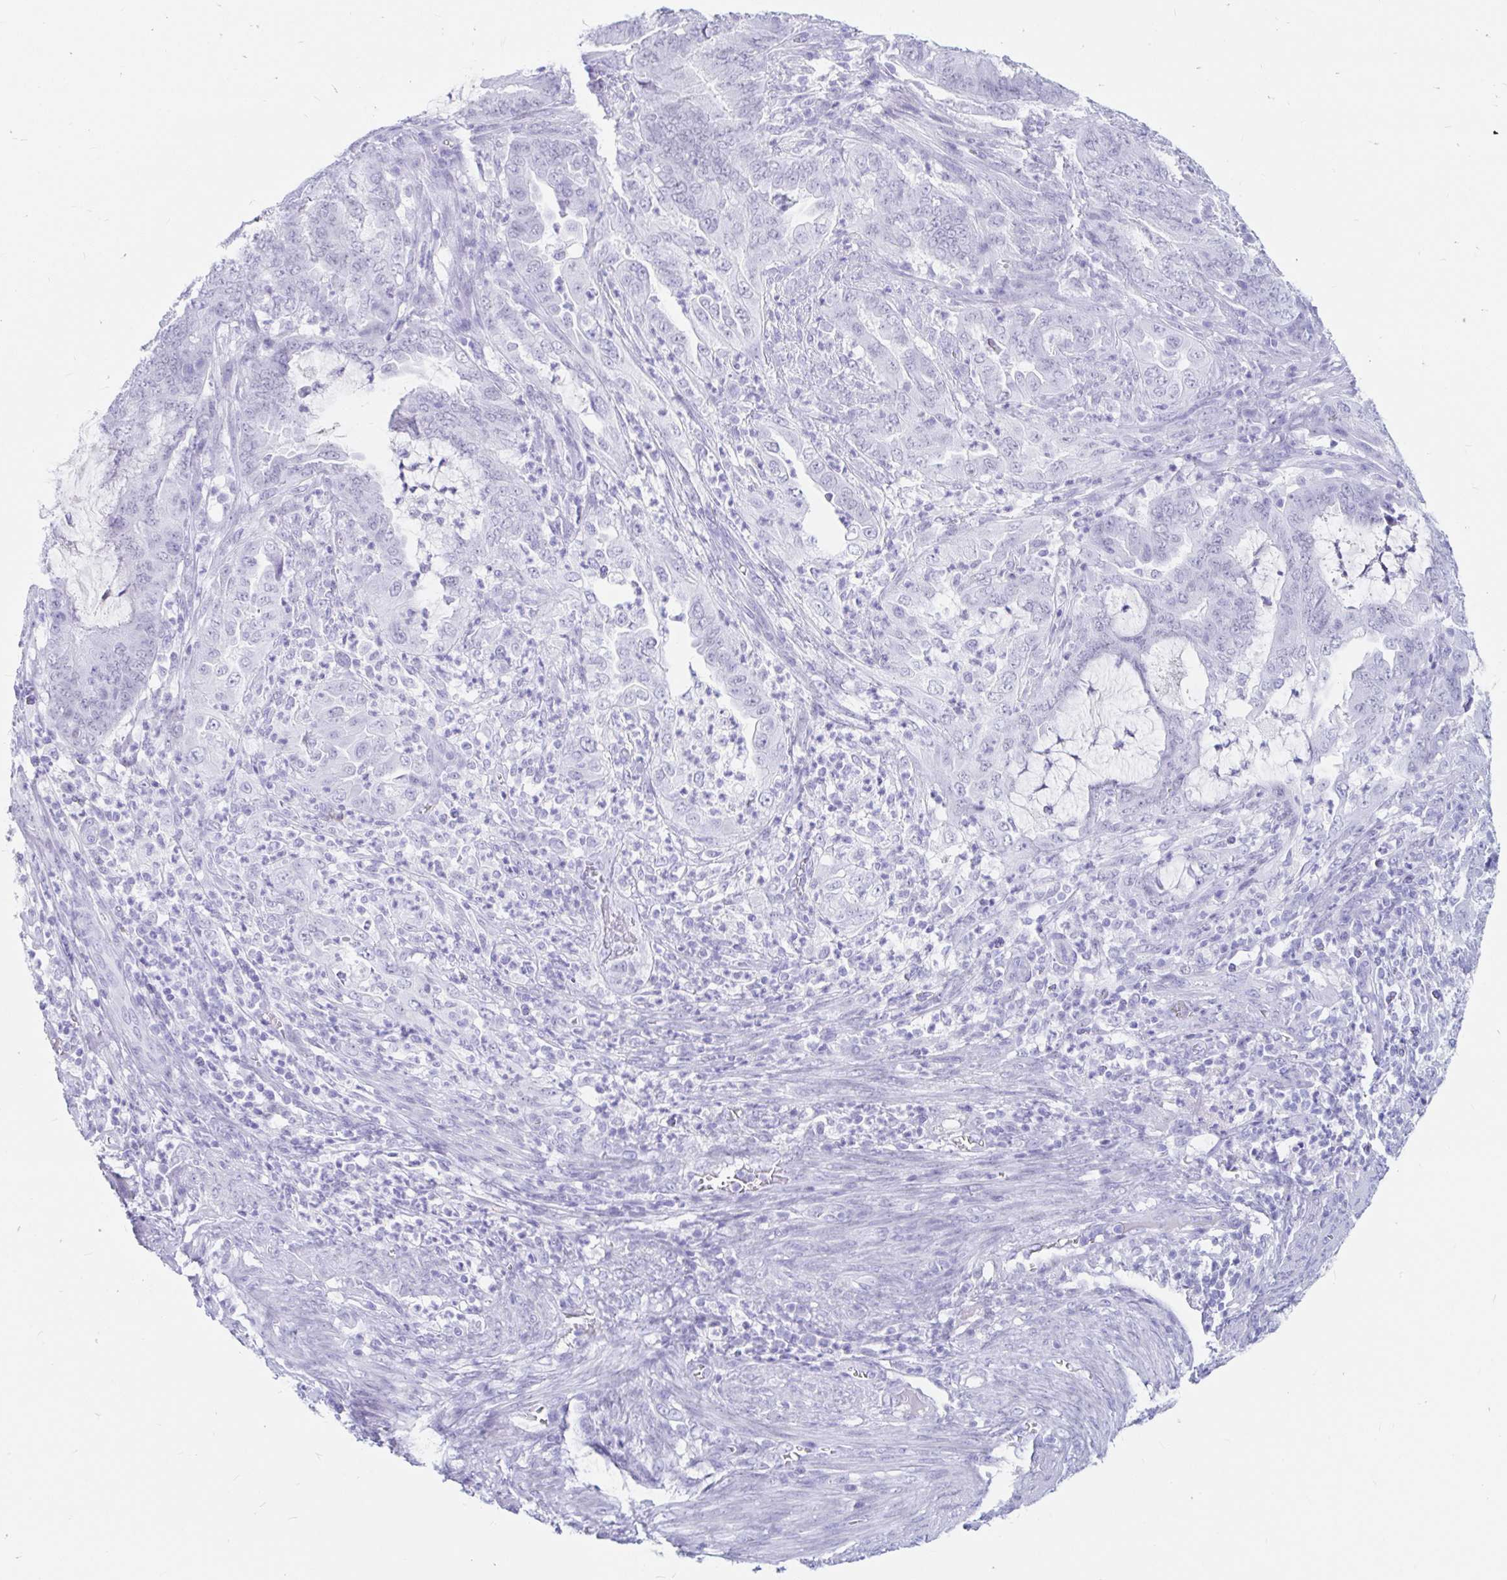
{"staining": {"intensity": "negative", "quantity": "none", "location": "none"}, "tissue": "endometrial cancer", "cell_type": "Tumor cells", "image_type": "cancer", "snomed": [{"axis": "morphology", "description": "Adenocarcinoma, NOS"}, {"axis": "topography", "description": "Endometrium"}], "caption": "Tumor cells are negative for brown protein staining in endometrial cancer (adenocarcinoma).", "gene": "OR6T1", "patient": {"sex": "female", "age": 51}}